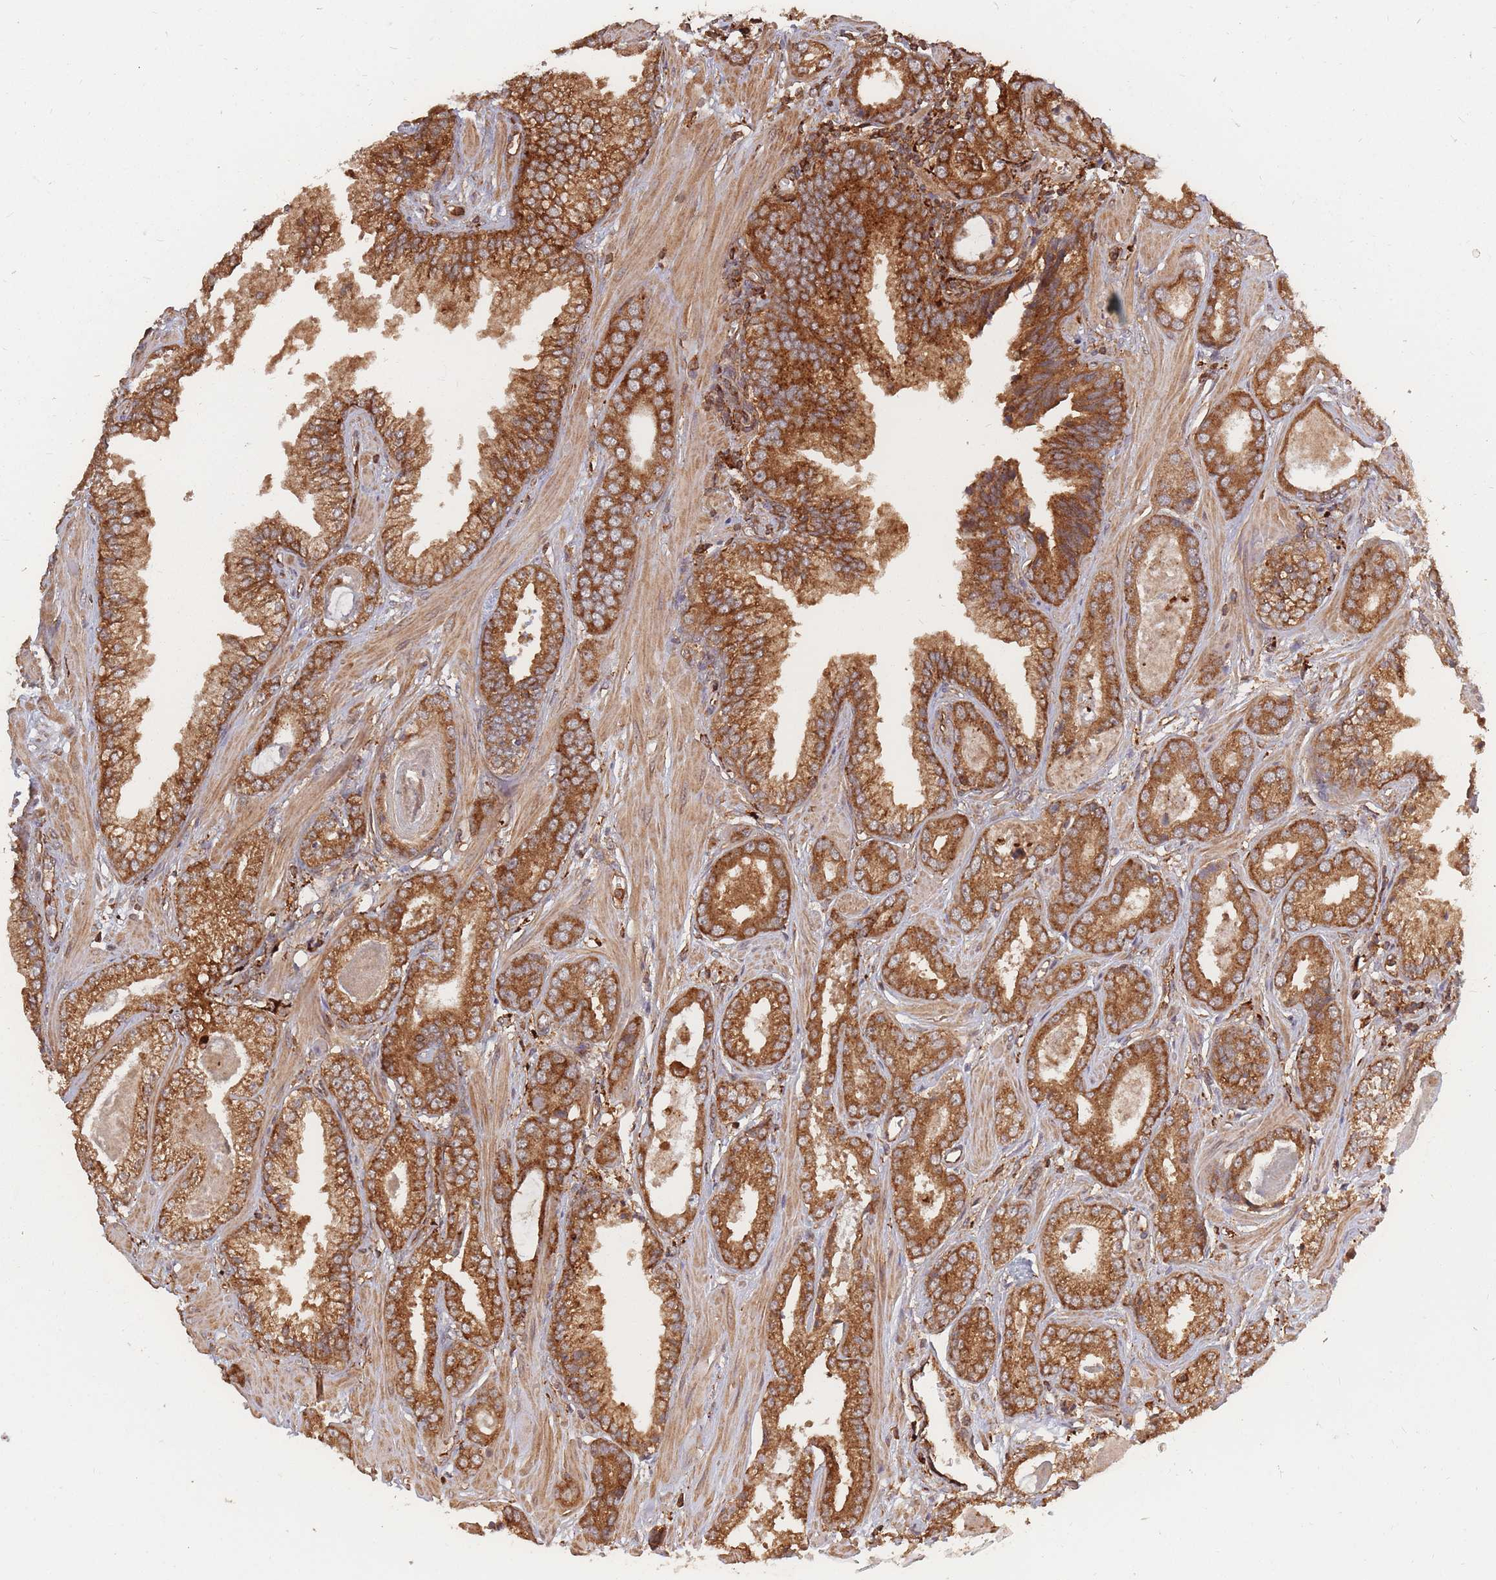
{"staining": {"intensity": "strong", "quantity": ">75%", "location": "cytoplasmic/membranous"}, "tissue": "prostate cancer", "cell_type": "Tumor cells", "image_type": "cancer", "snomed": [{"axis": "morphology", "description": "Adenocarcinoma, Low grade"}, {"axis": "topography", "description": "Prostate"}], "caption": "Protein analysis of adenocarcinoma (low-grade) (prostate) tissue demonstrates strong cytoplasmic/membranous staining in approximately >75% of tumor cells. The staining was performed using DAB, with brown indicating positive protein expression. Nuclei are stained blue with hematoxylin.", "gene": "RASSF2", "patient": {"sex": "male", "age": 60}}